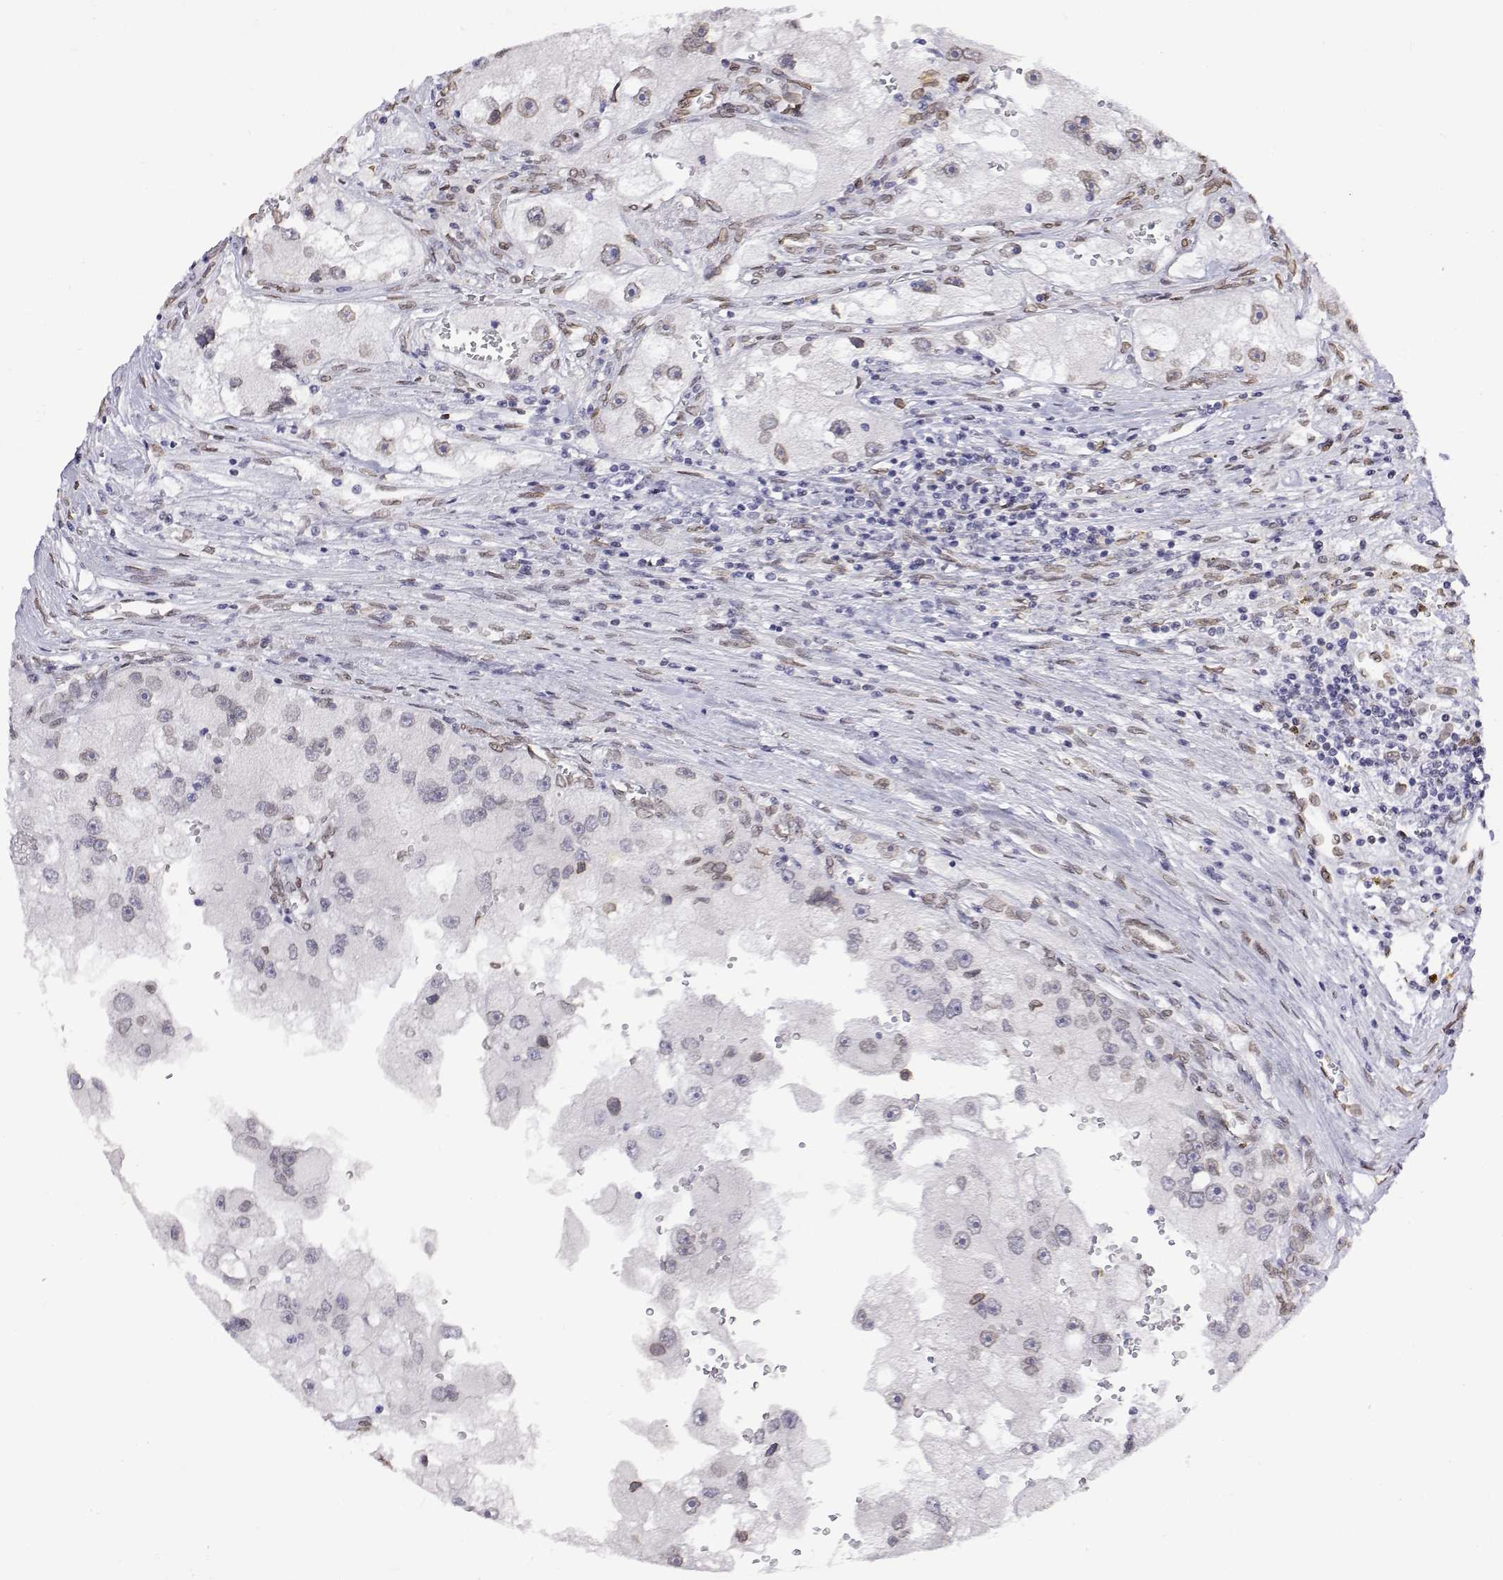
{"staining": {"intensity": "weak", "quantity": "<25%", "location": "nuclear"}, "tissue": "renal cancer", "cell_type": "Tumor cells", "image_type": "cancer", "snomed": [{"axis": "morphology", "description": "Adenocarcinoma, NOS"}, {"axis": "topography", "description": "Kidney"}], "caption": "Tumor cells show no significant staining in renal cancer (adenocarcinoma).", "gene": "ZNF532", "patient": {"sex": "male", "age": 63}}